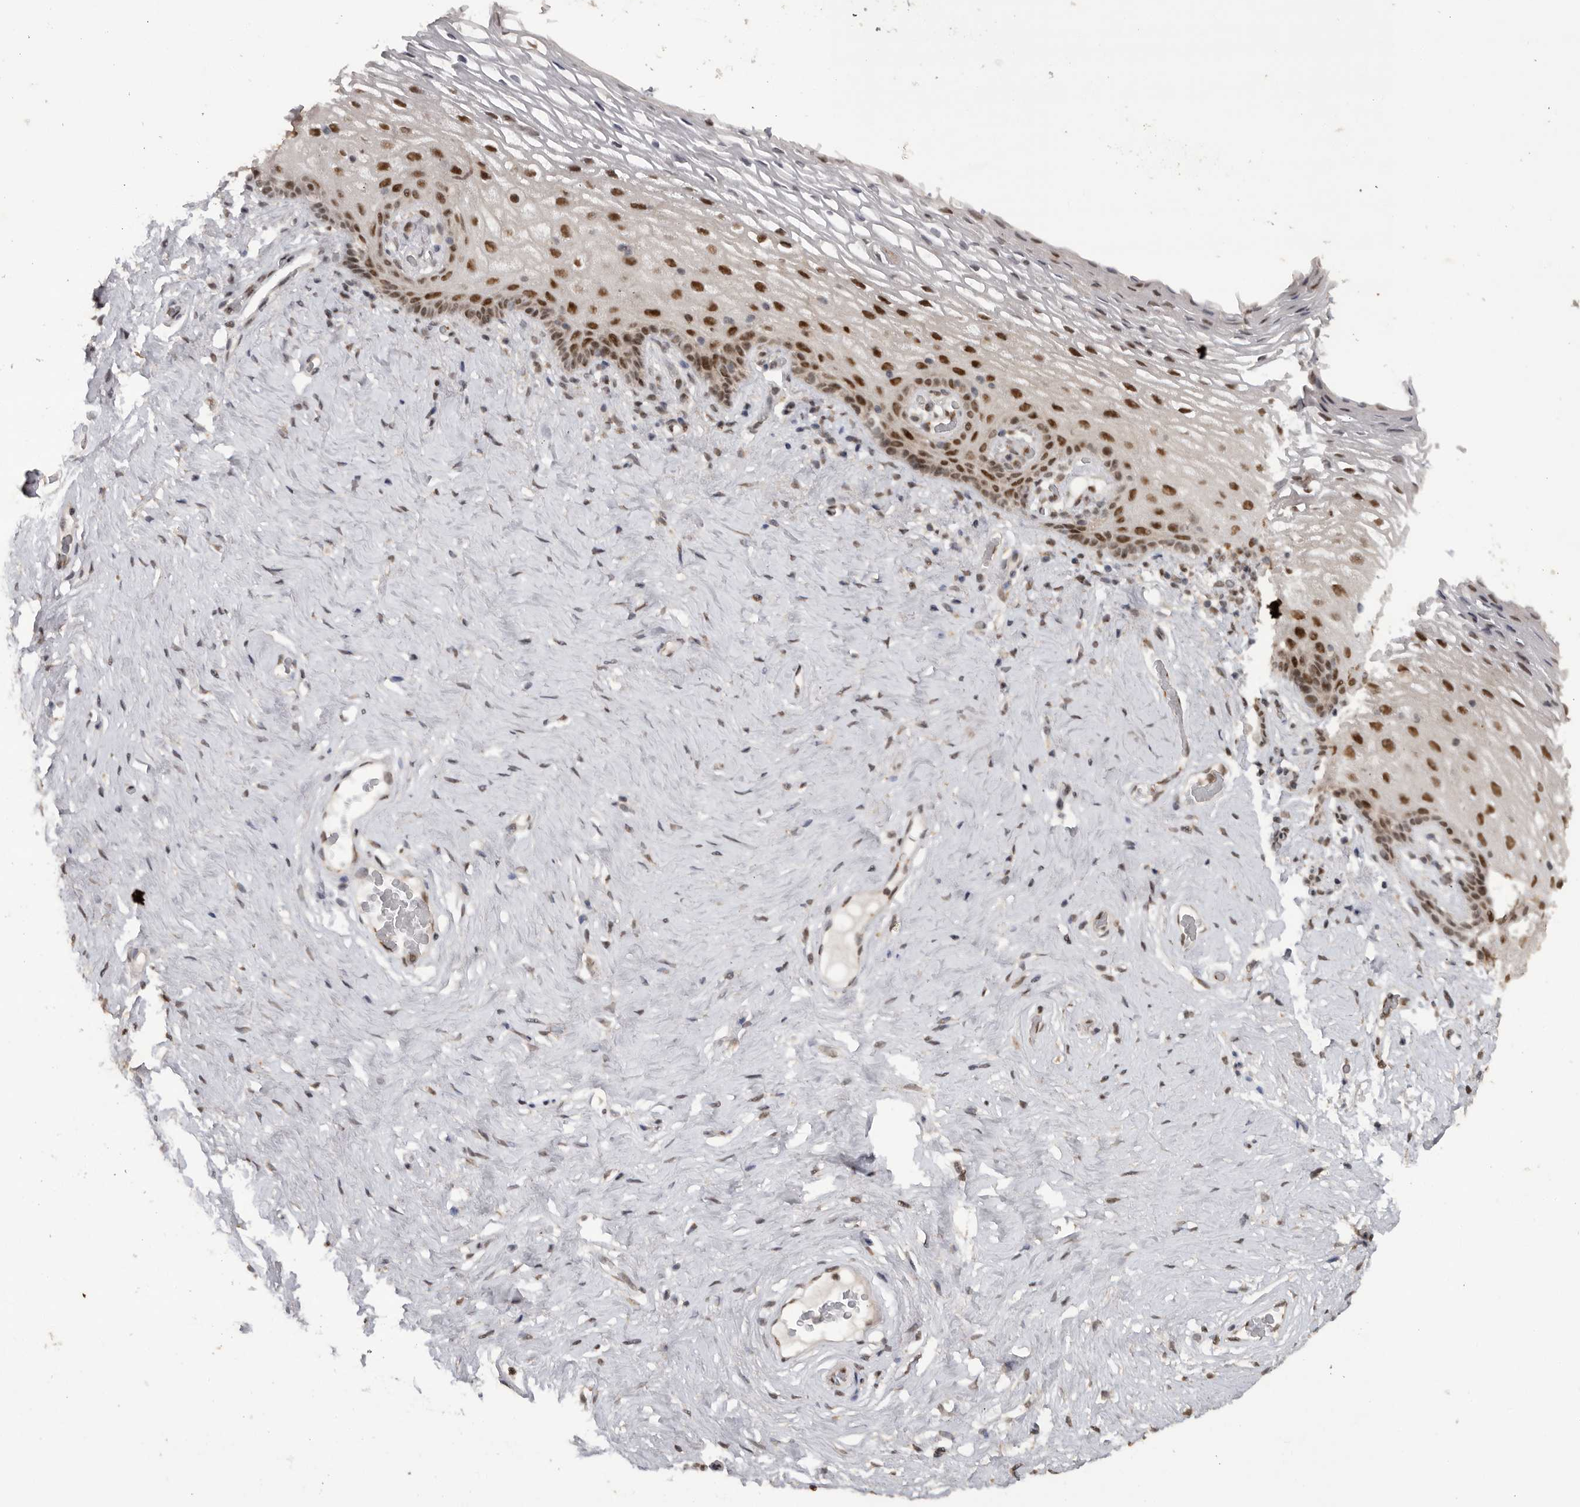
{"staining": {"intensity": "strong", "quantity": ">75%", "location": "nuclear"}, "tissue": "vagina", "cell_type": "Squamous epithelial cells", "image_type": "normal", "snomed": [{"axis": "morphology", "description": "Normal tissue, NOS"}, {"axis": "morphology", "description": "Adenocarcinoma, NOS"}, {"axis": "topography", "description": "Rectum"}, {"axis": "topography", "description": "Vagina"}], "caption": "A brown stain highlights strong nuclear expression of a protein in squamous epithelial cells of normal human vagina.", "gene": "PPP1R10", "patient": {"sex": "female", "age": 71}}